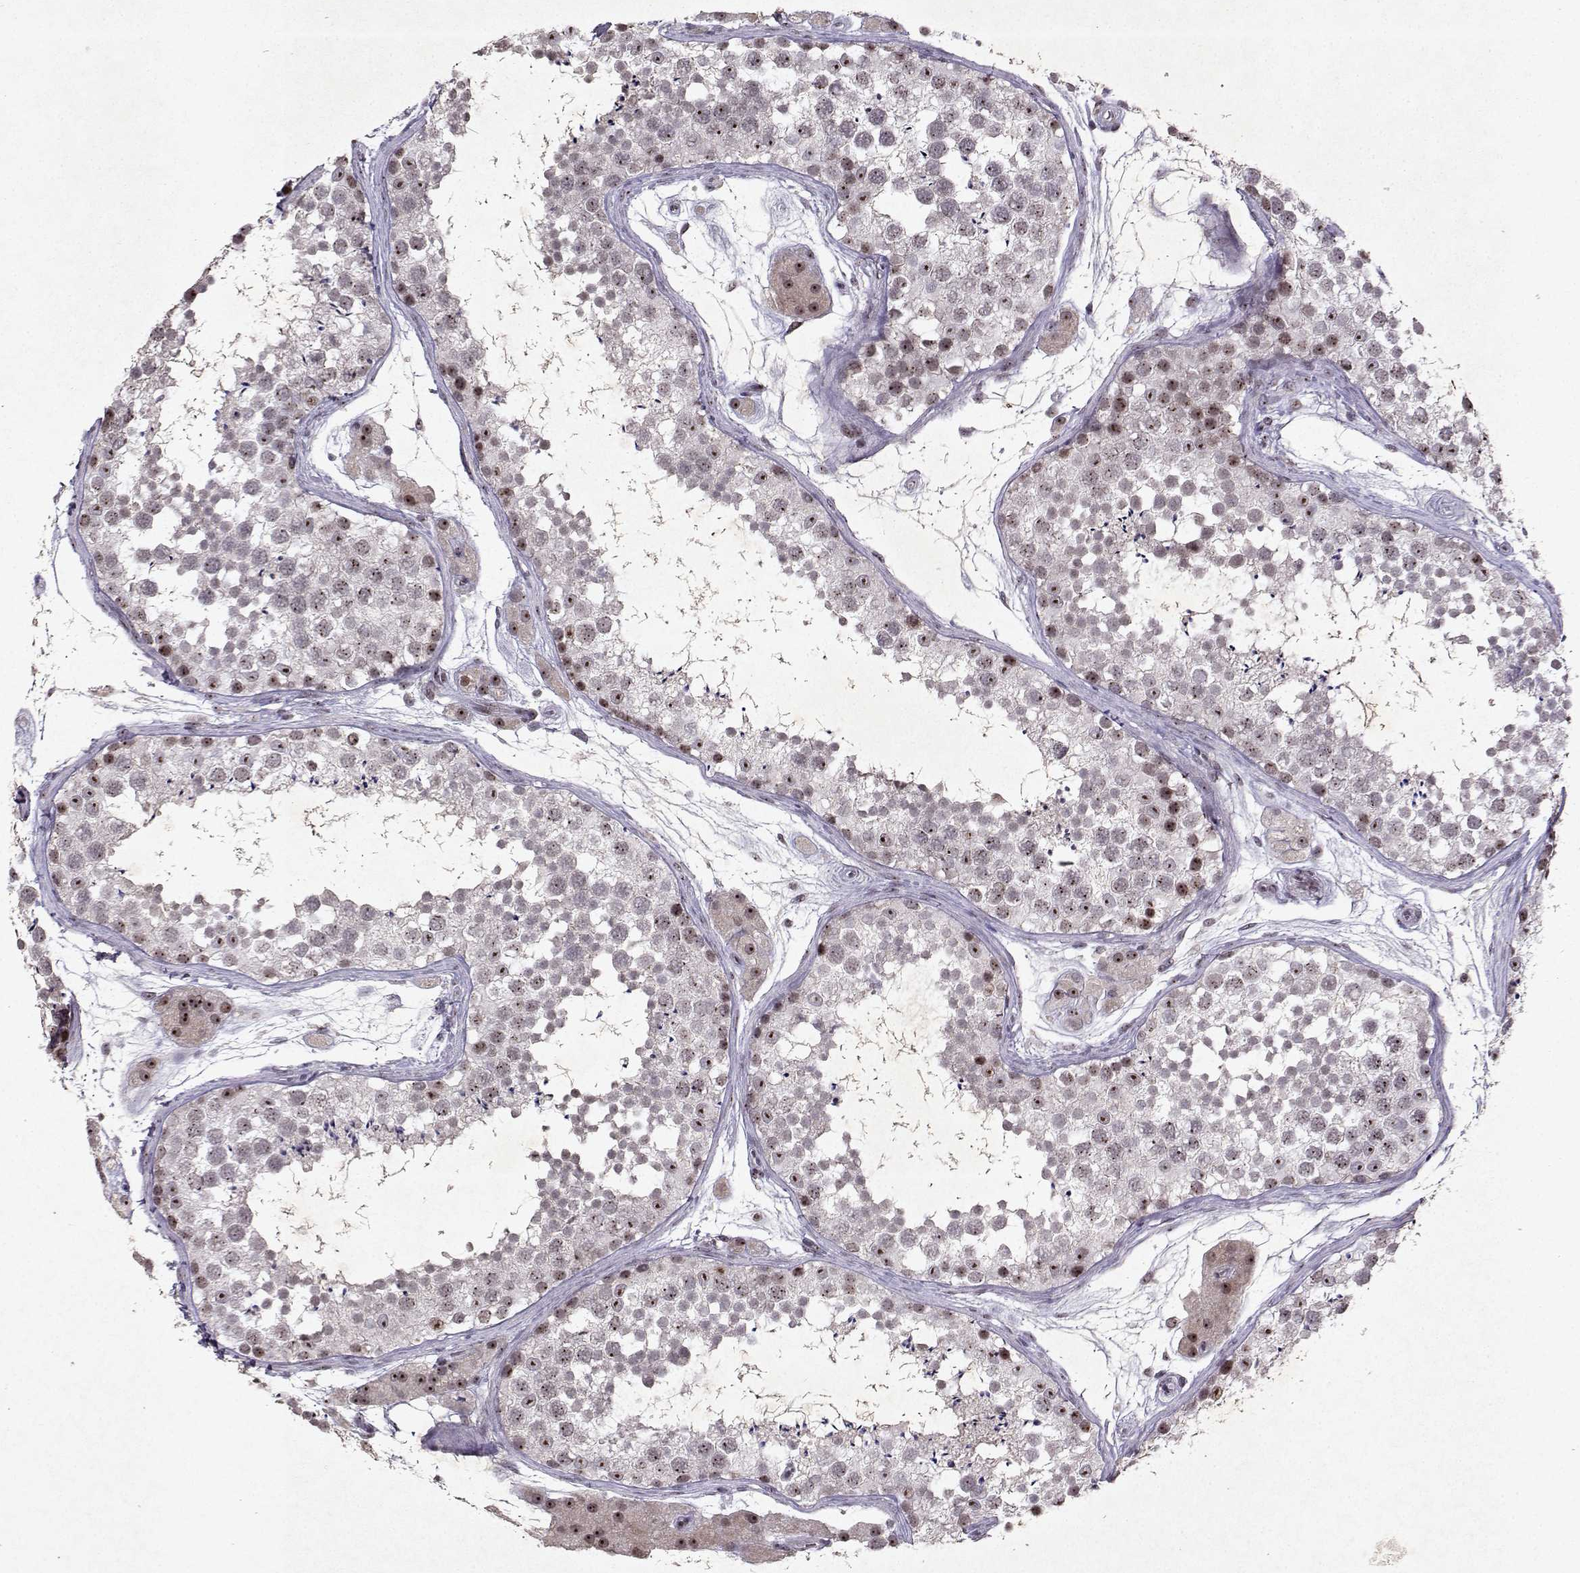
{"staining": {"intensity": "moderate", "quantity": "<25%", "location": "nuclear"}, "tissue": "testis", "cell_type": "Cells in seminiferous ducts", "image_type": "normal", "snomed": [{"axis": "morphology", "description": "Normal tissue, NOS"}, {"axis": "topography", "description": "Testis"}], "caption": "Human testis stained with a brown dye demonstrates moderate nuclear positive expression in about <25% of cells in seminiferous ducts.", "gene": "DDX56", "patient": {"sex": "male", "age": 41}}